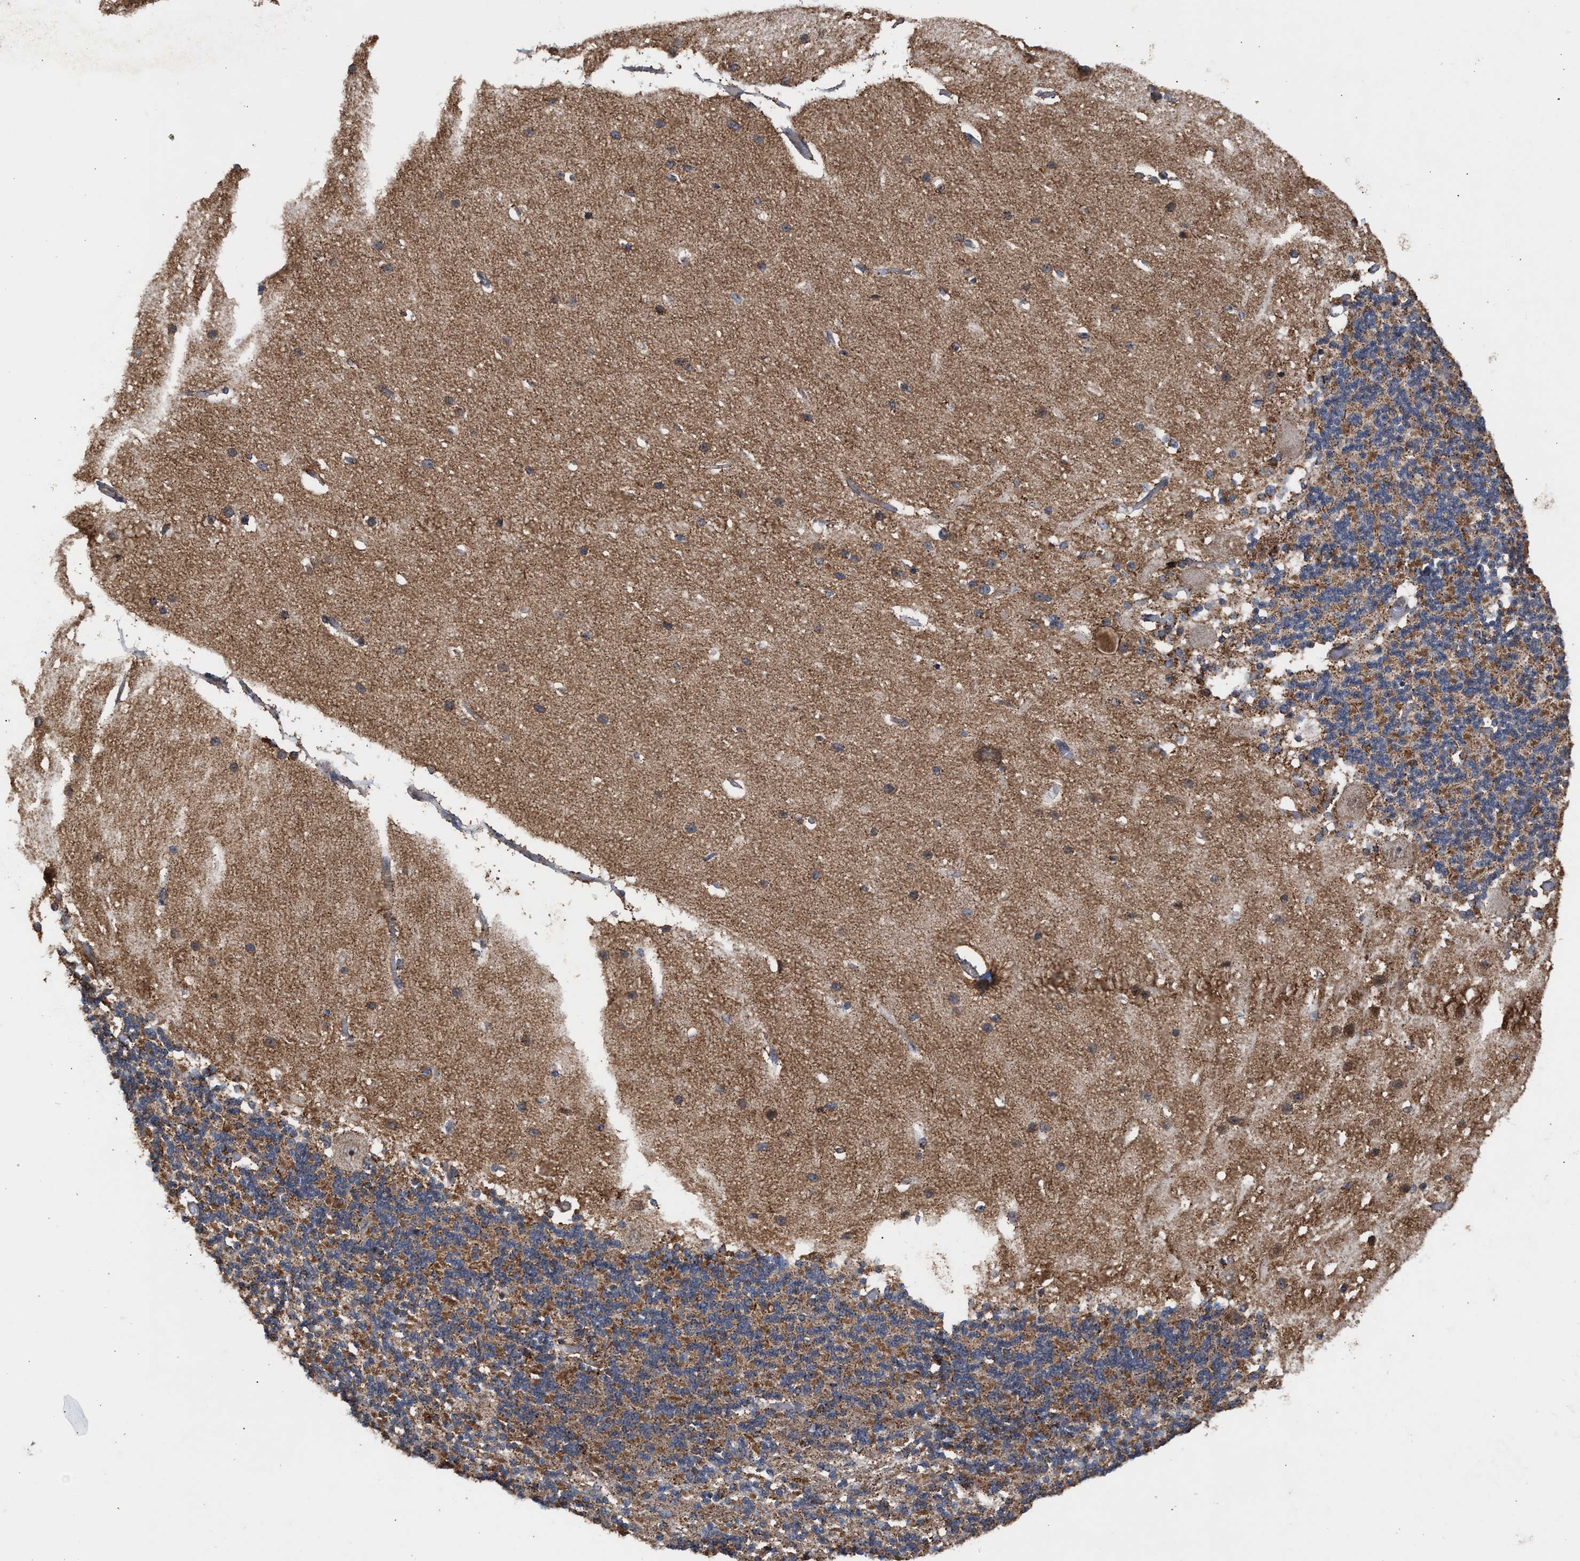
{"staining": {"intensity": "strong", "quantity": ">75%", "location": "cytoplasmic/membranous"}, "tissue": "cerebellum", "cell_type": "Cells in granular layer", "image_type": "normal", "snomed": [{"axis": "morphology", "description": "Normal tissue, NOS"}, {"axis": "topography", "description": "Cerebellum"}], "caption": "An image of cerebellum stained for a protein reveals strong cytoplasmic/membranous brown staining in cells in granular layer. (Brightfield microscopy of DAB IHC at high magnification).", "gene": "EXOSC2", "patient": {"sex": "female", "age": 54}}